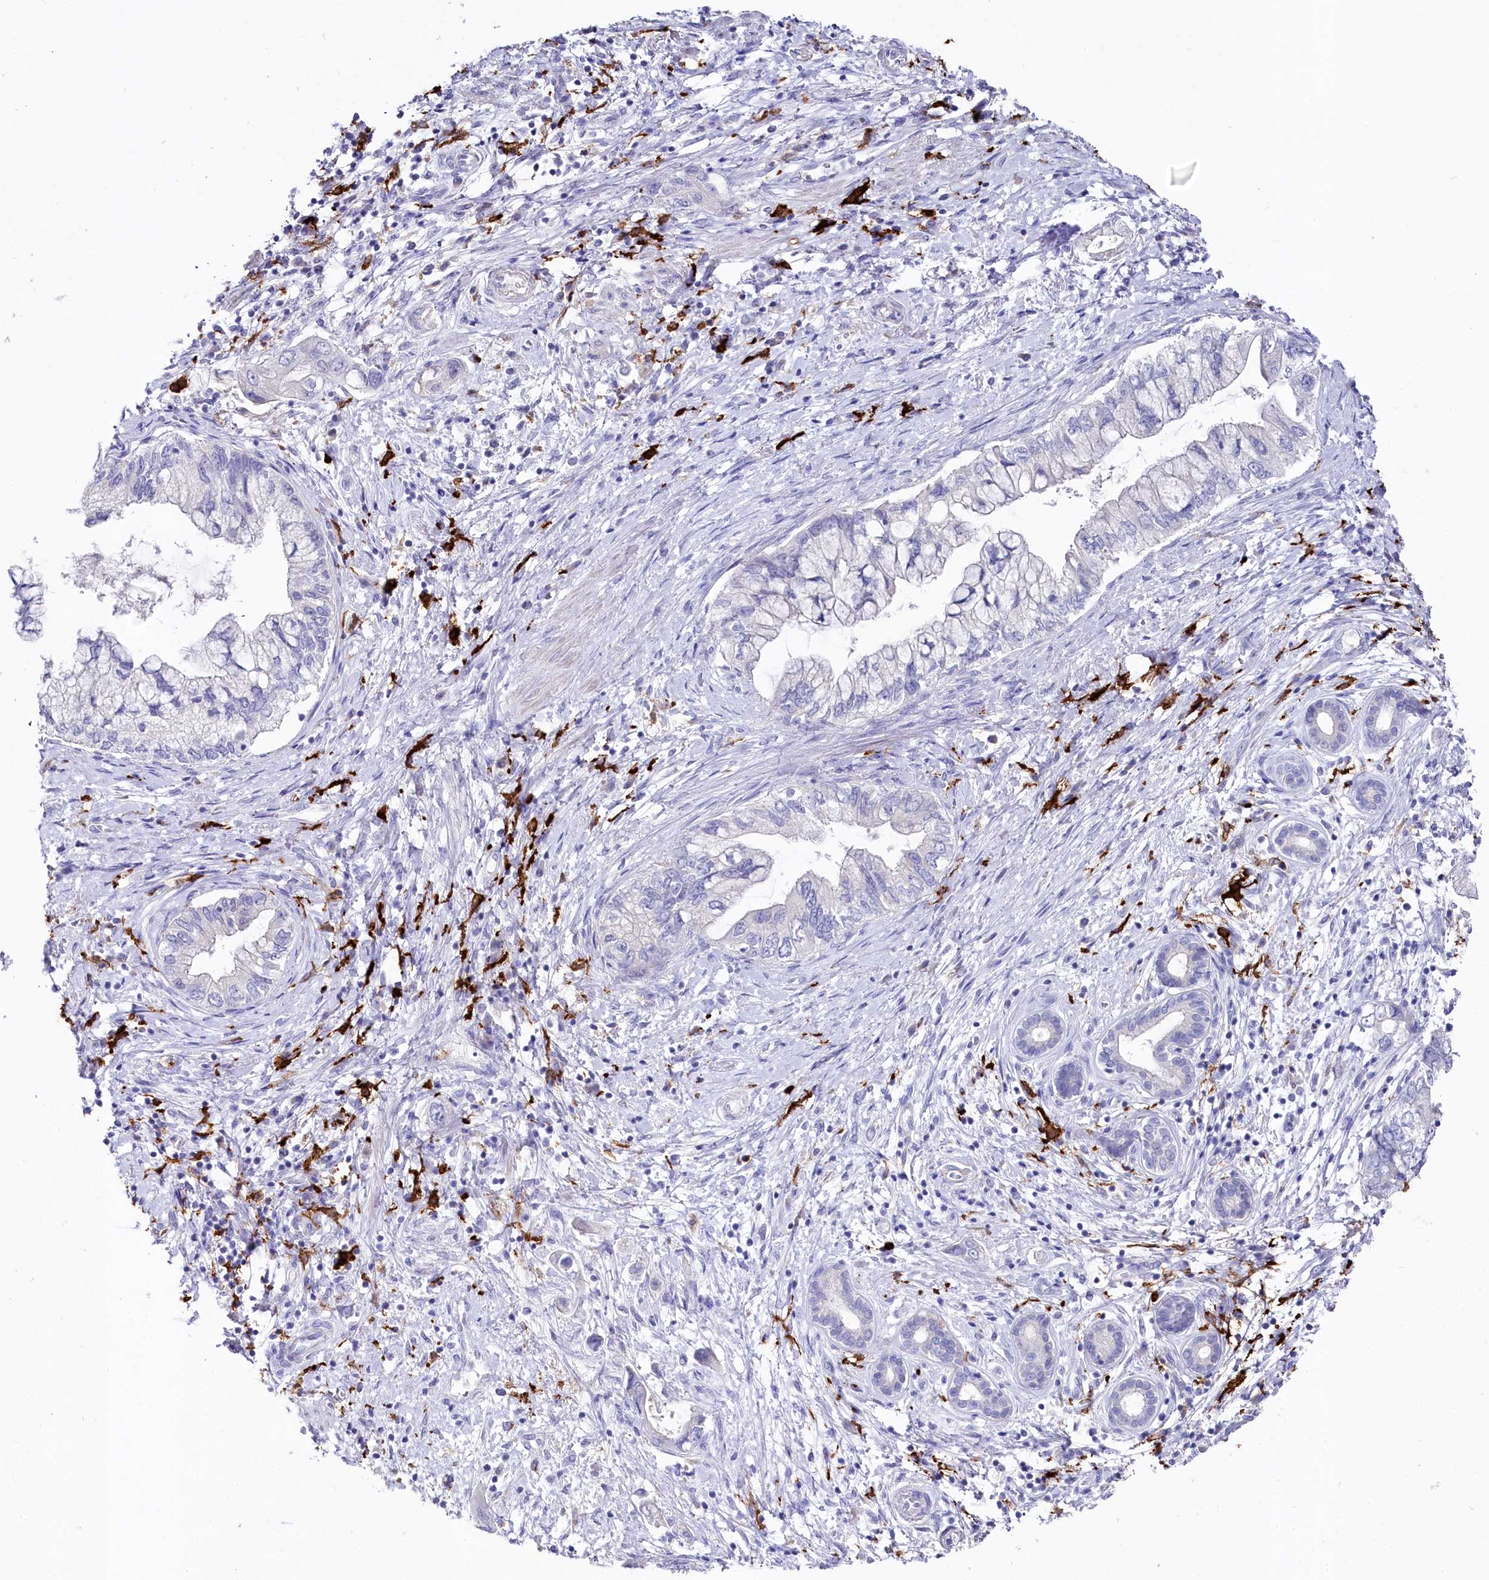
{"staining": {"intensity": "negative", "quantity": "none", "location": "none"}, "tissue": "pancreatic cancer", "cell_type": "Tumor cells", "image_type": "cancer", "snomed": [{"axis": "morphology", "description": "Adenocarcinoma, NOS"}, {"axis": "topography", "description": "Pancreas"}], "caption": "Pancreatic cancer (adenocarcinoma) was stained to show a protein in brown. There is no significant positivity in tumor cells. Brightfield microscopy of IHC stained with DAB (brown) and hematoxylin (blue), captured at high magnification.", "gene": "CLEC4M", "patient": {"sex": "female", "age": 73}}